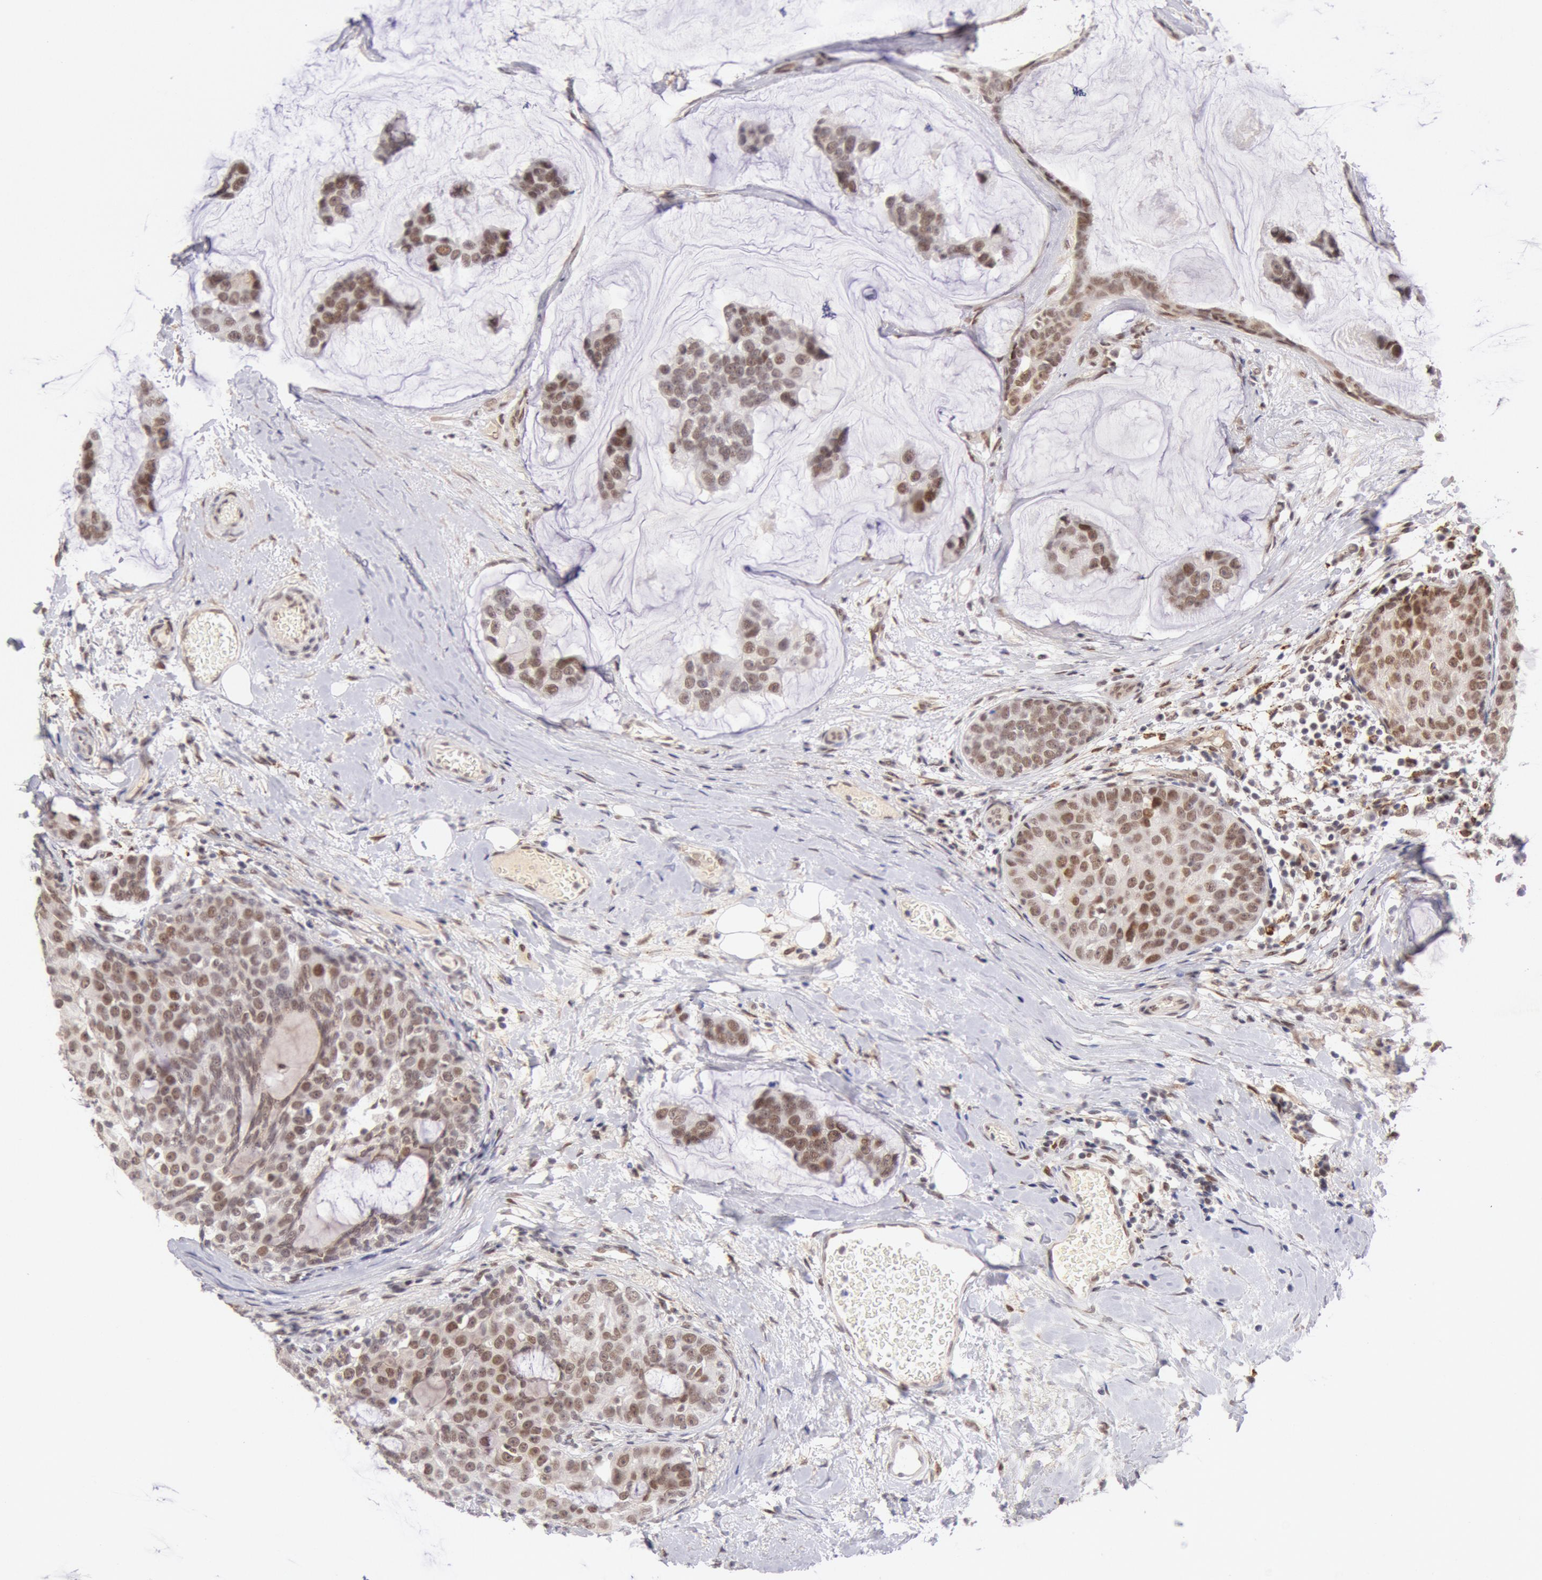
{"staining": {"intensity": "moderate", "quantity": ">75%", "location": "nuclear"}, "tissue": "breast cancer", "cell_type": "Tumor cells", "image_type": "cancer", "snomed": [{"axis": "morphology", "description": "Normal tissue, NOS"}, {"axis": "morphology", "description": "Duct carcinoma"}, {"axis": "topography", "description": "Breast"}], "caption": "Protein analysis of breast cancer tissue demonstrates moderate nuclear positivity in about >75% of tumor cells.", "gene": "CDKN2B", "patient": {"sex": "female", "age": 50}}